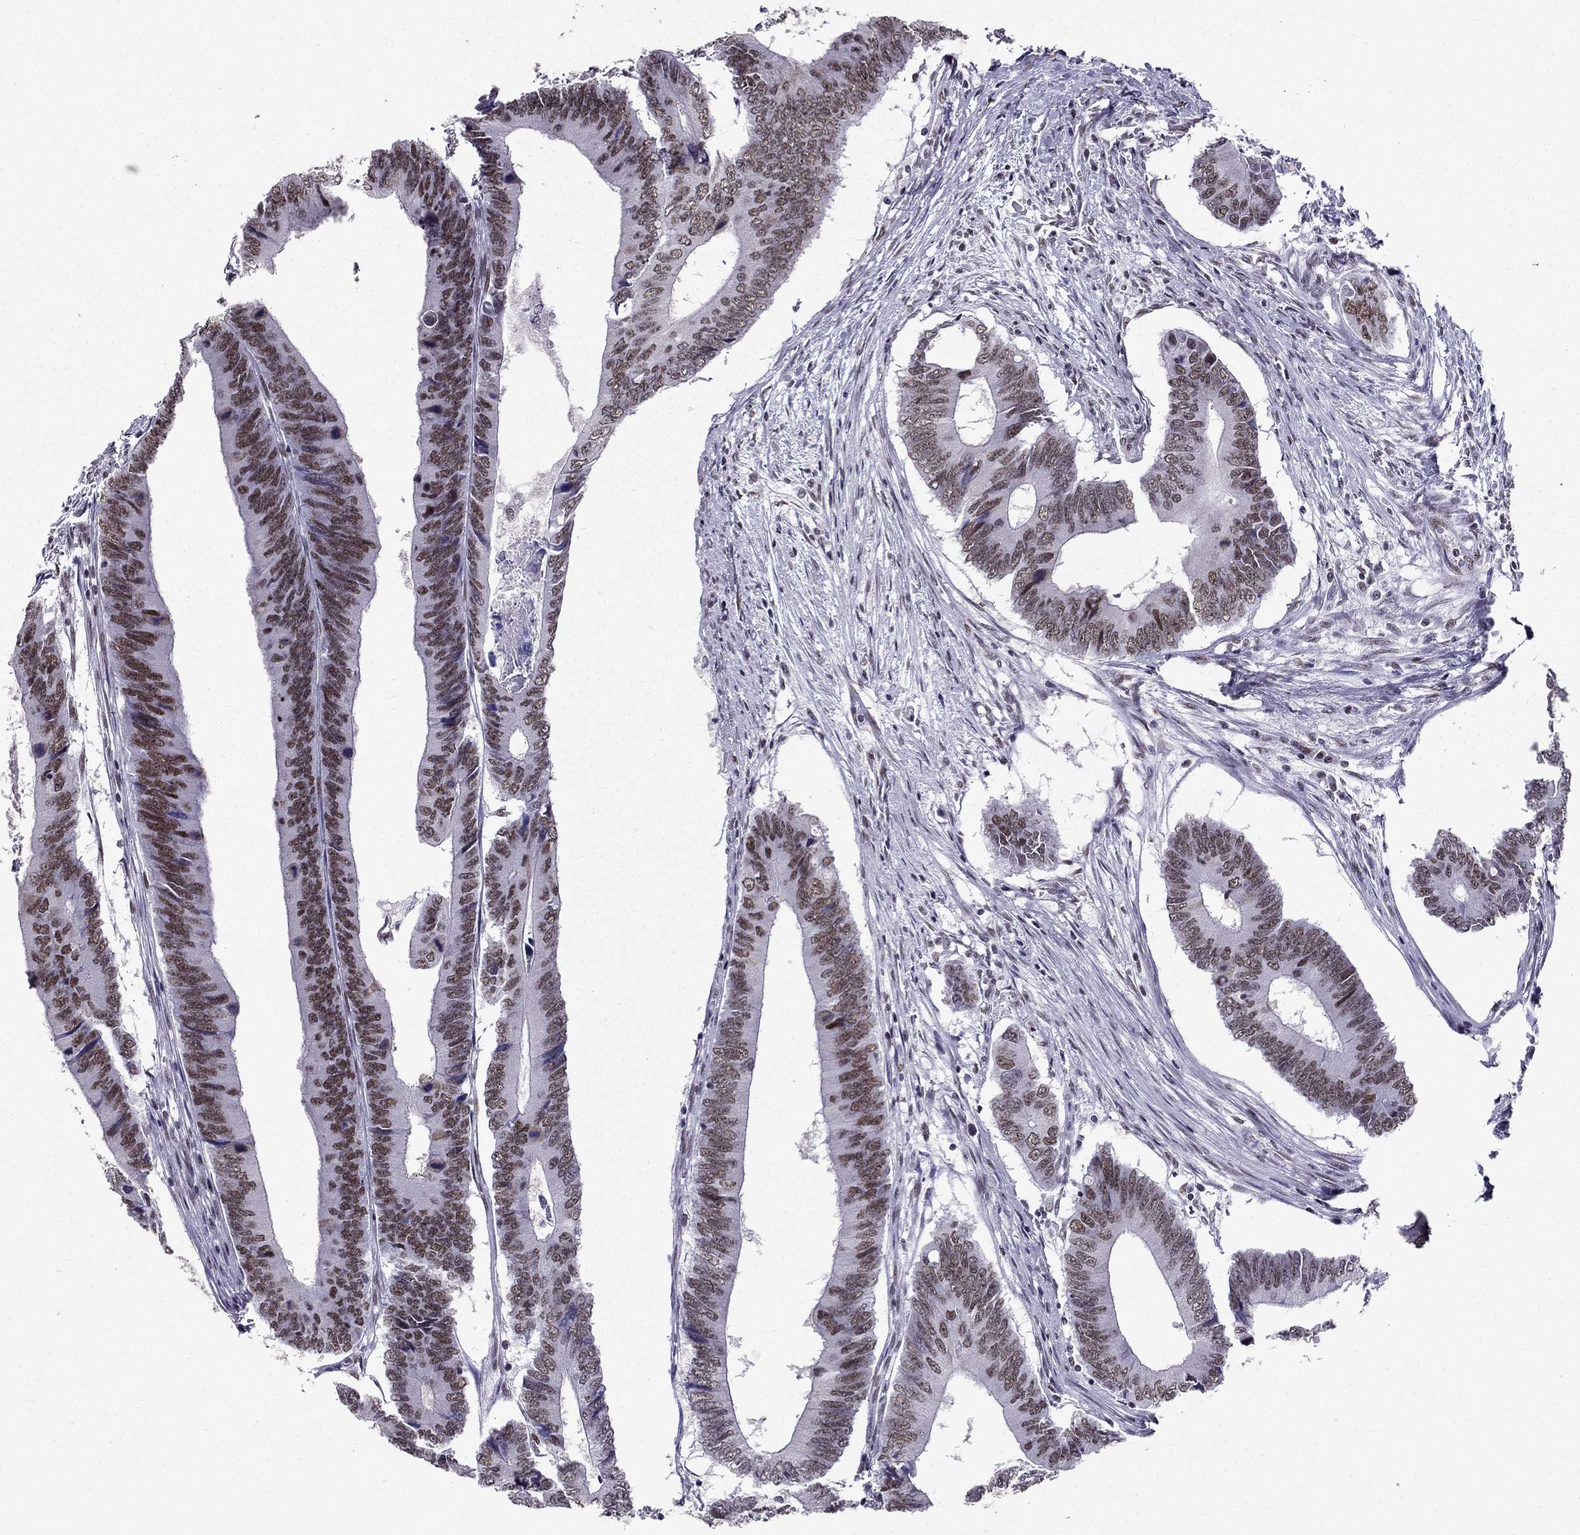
{"staining": {"intensity": "moderate", "quantity": "25%-75%", "location": "nuclear"}, "tissue": "colorectal cancer", "cell_type": "Tumor cells", "image_type": "cancer", "snomed": [{"axis": "morphology", "description": "Adenocarcinoma, NOS"}, {"axis": "topography", "description": "Colon"}], "caption": "Protein analysis of colorectal adenocarcinoma tissue reveals moderate nuclear positivity in about 25%-75% of tumor cells.", "gene": "ZNF420", "patient": {"sex": "male", "age": 53}}